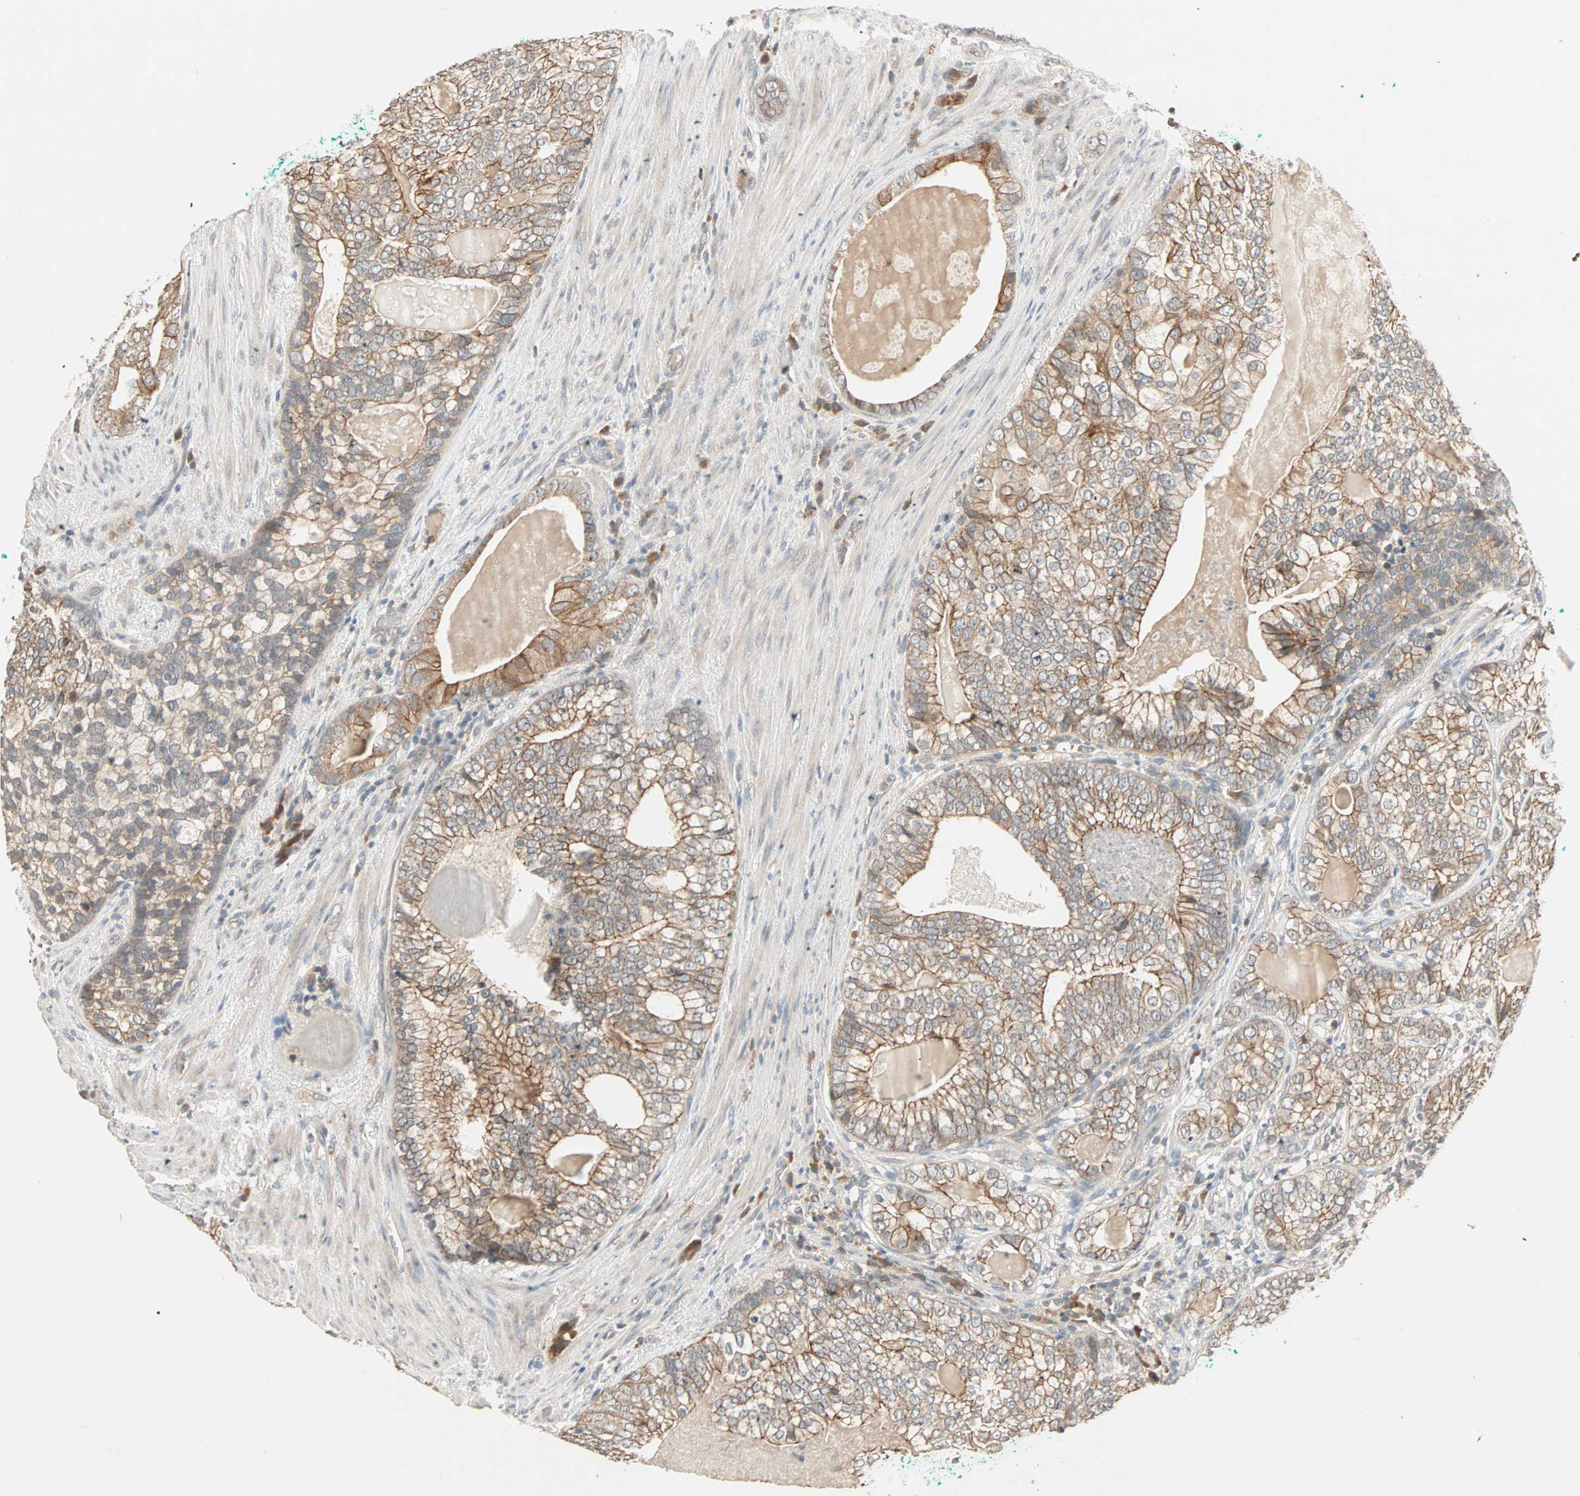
{"staining": {"intensity": "moderate", "quantity": ">75%", "location": "cytoplasmic/membranous"}, "tissue": "prostate cancer", "cell_type": "Tumor cells", "image_type": "cancer", "snomed": [{"axis": "morphology", "description": "Adenocarcinoma, High grade"}, {"axis": "topography", "description": "Prostate"}], "caption": "Prostate cancer (high-grade adenocarcinoma) stained with DAB immunohistochemistry (IHC) exhibits medium levels of moderate cytoplasmic/membranous positivity in about >75% of tumor cells. (DAB (3,3'-diaminobenzidine) IHC, brown staining for protein, blue staining for nuclei).", "gene": "TTF2", "patient": {"sex": "male", "age": 66}}